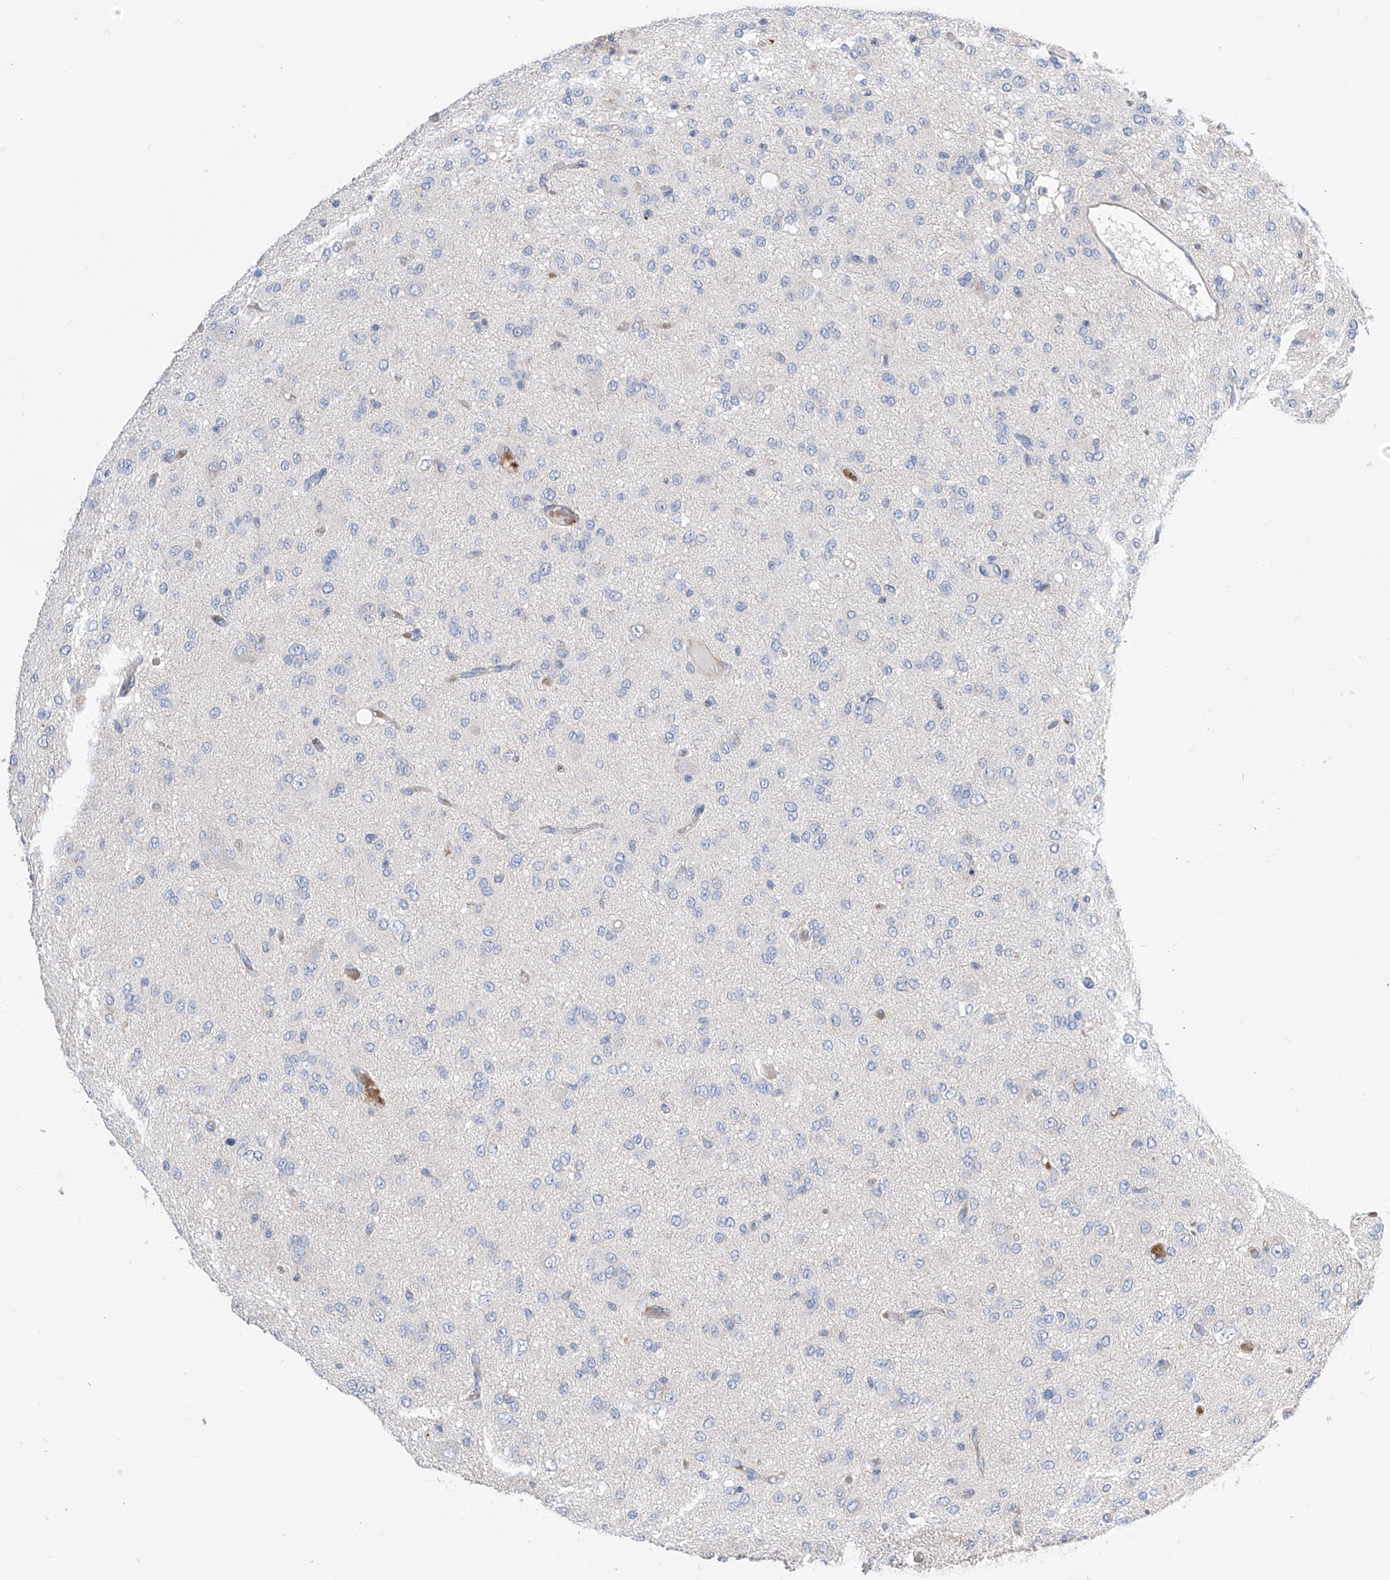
{"staining": {"intensity": "negative", "quantity": "none", "location": "none"}, "tissue": "glioma", "cell_type": "Tumor cells", "image_type": "cancer", "snomed": [{"axis": "morphology", "description": "Glioma, malignant, High grade"}, {"axis": "topography", "description": "Brain"}], "caption": "DAB (3,3'-diaminobenzidine) immunohistochemical staining of human glioma shows no significant staining in tumor cells.", "gene": "NFATC4", "patient": {"sex": "female", "age": 59}}